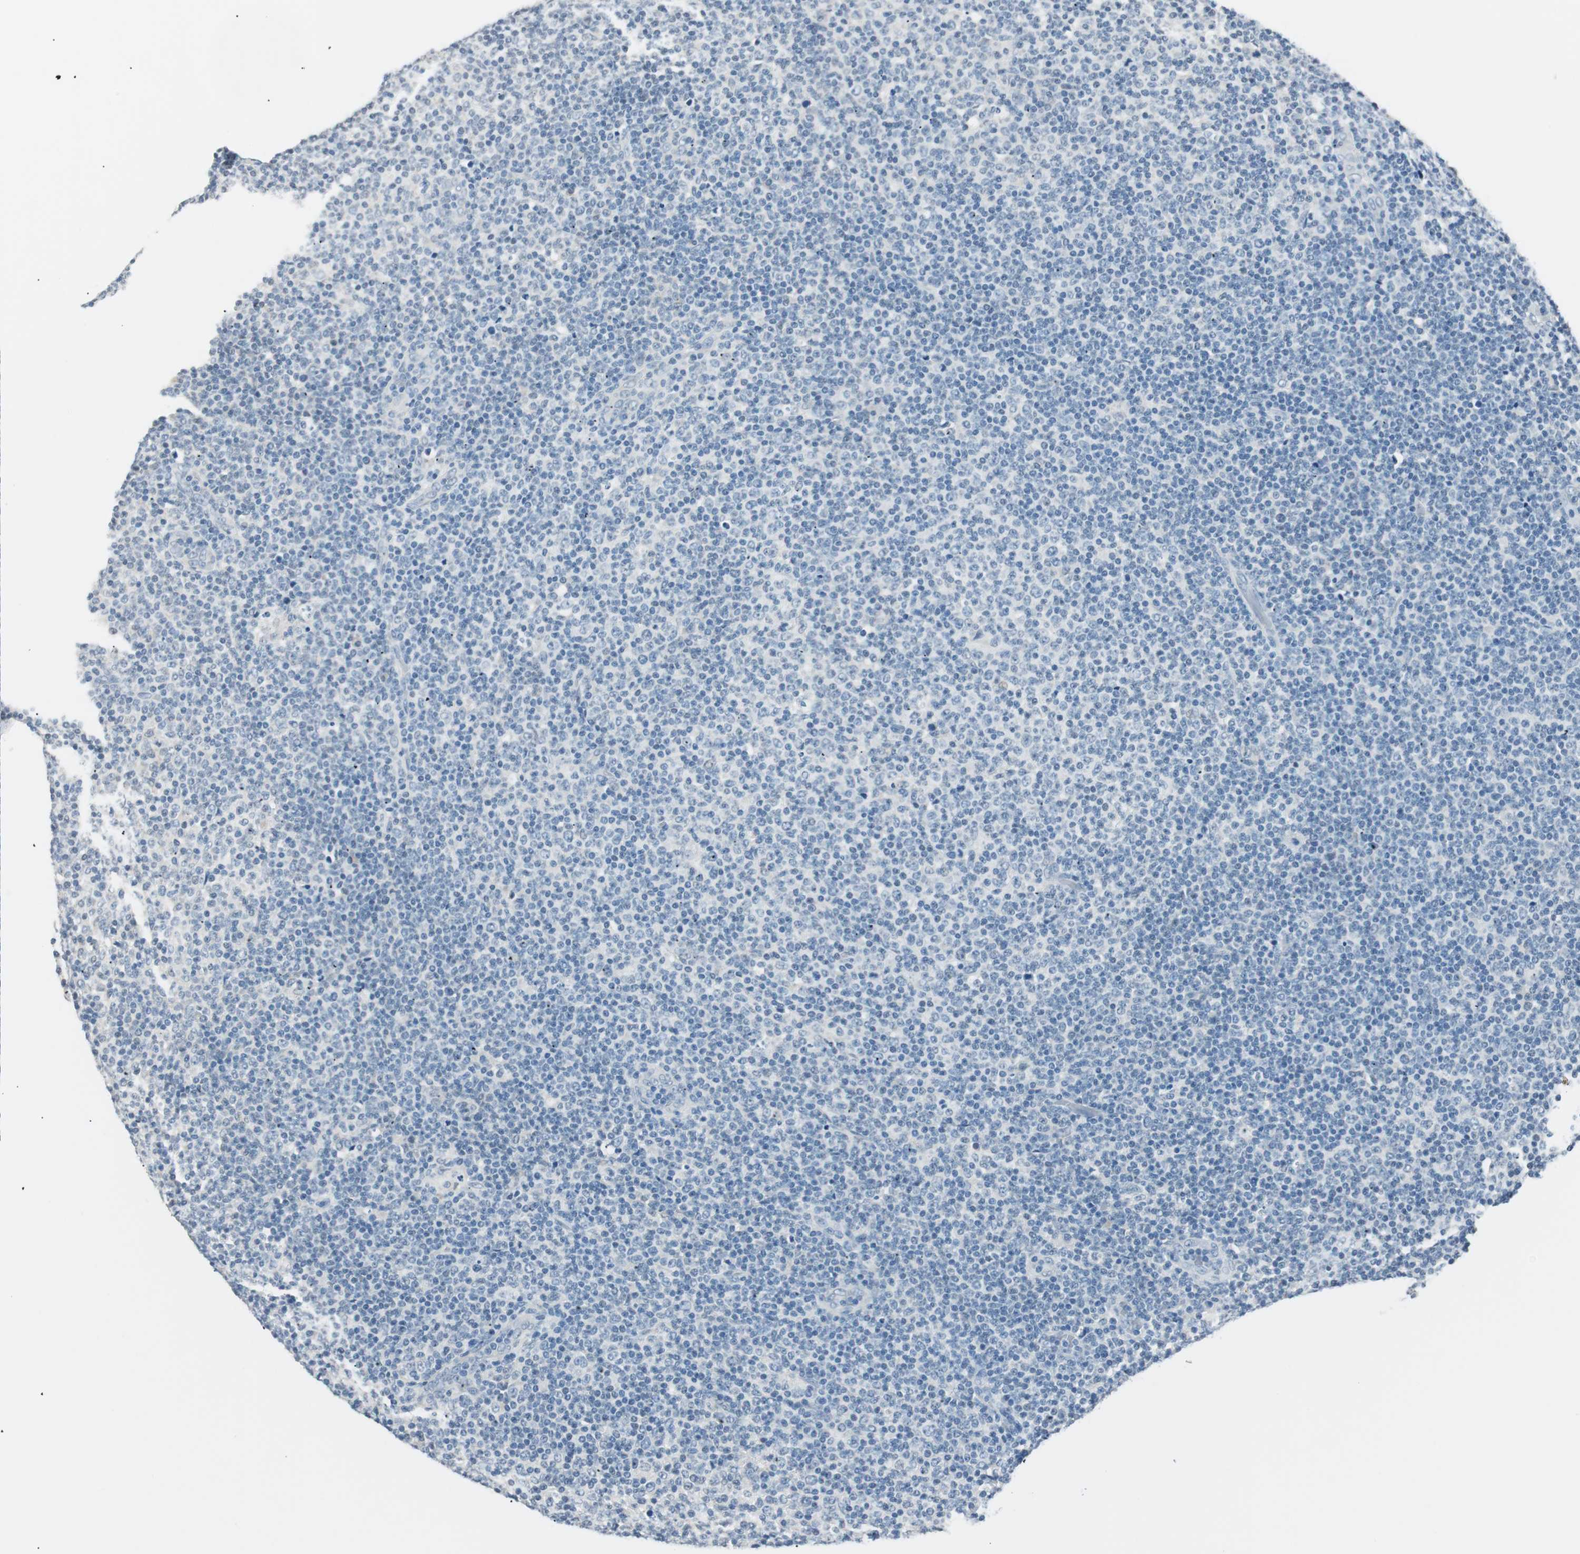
{"staining": {"intensity": "negative", "quantity": "none", "location": "none"}, "tissue": "lymphoma", "cell_type": "Tumor cells", "image_type": "cancer", "snomed": [{"axis": "morphology", "description": "Malignant lymphoma, non-Hodgkin's type, Low grade"}, {"axis": "topography", "description": "Lymph node"}], "caption": "Tumor cells show no significant protein positivity in low-grade malignant lymphoma, non-Hodgkin's type.", "gene": "HOXB13", "patient": {"sex": "male", "age": 70}}